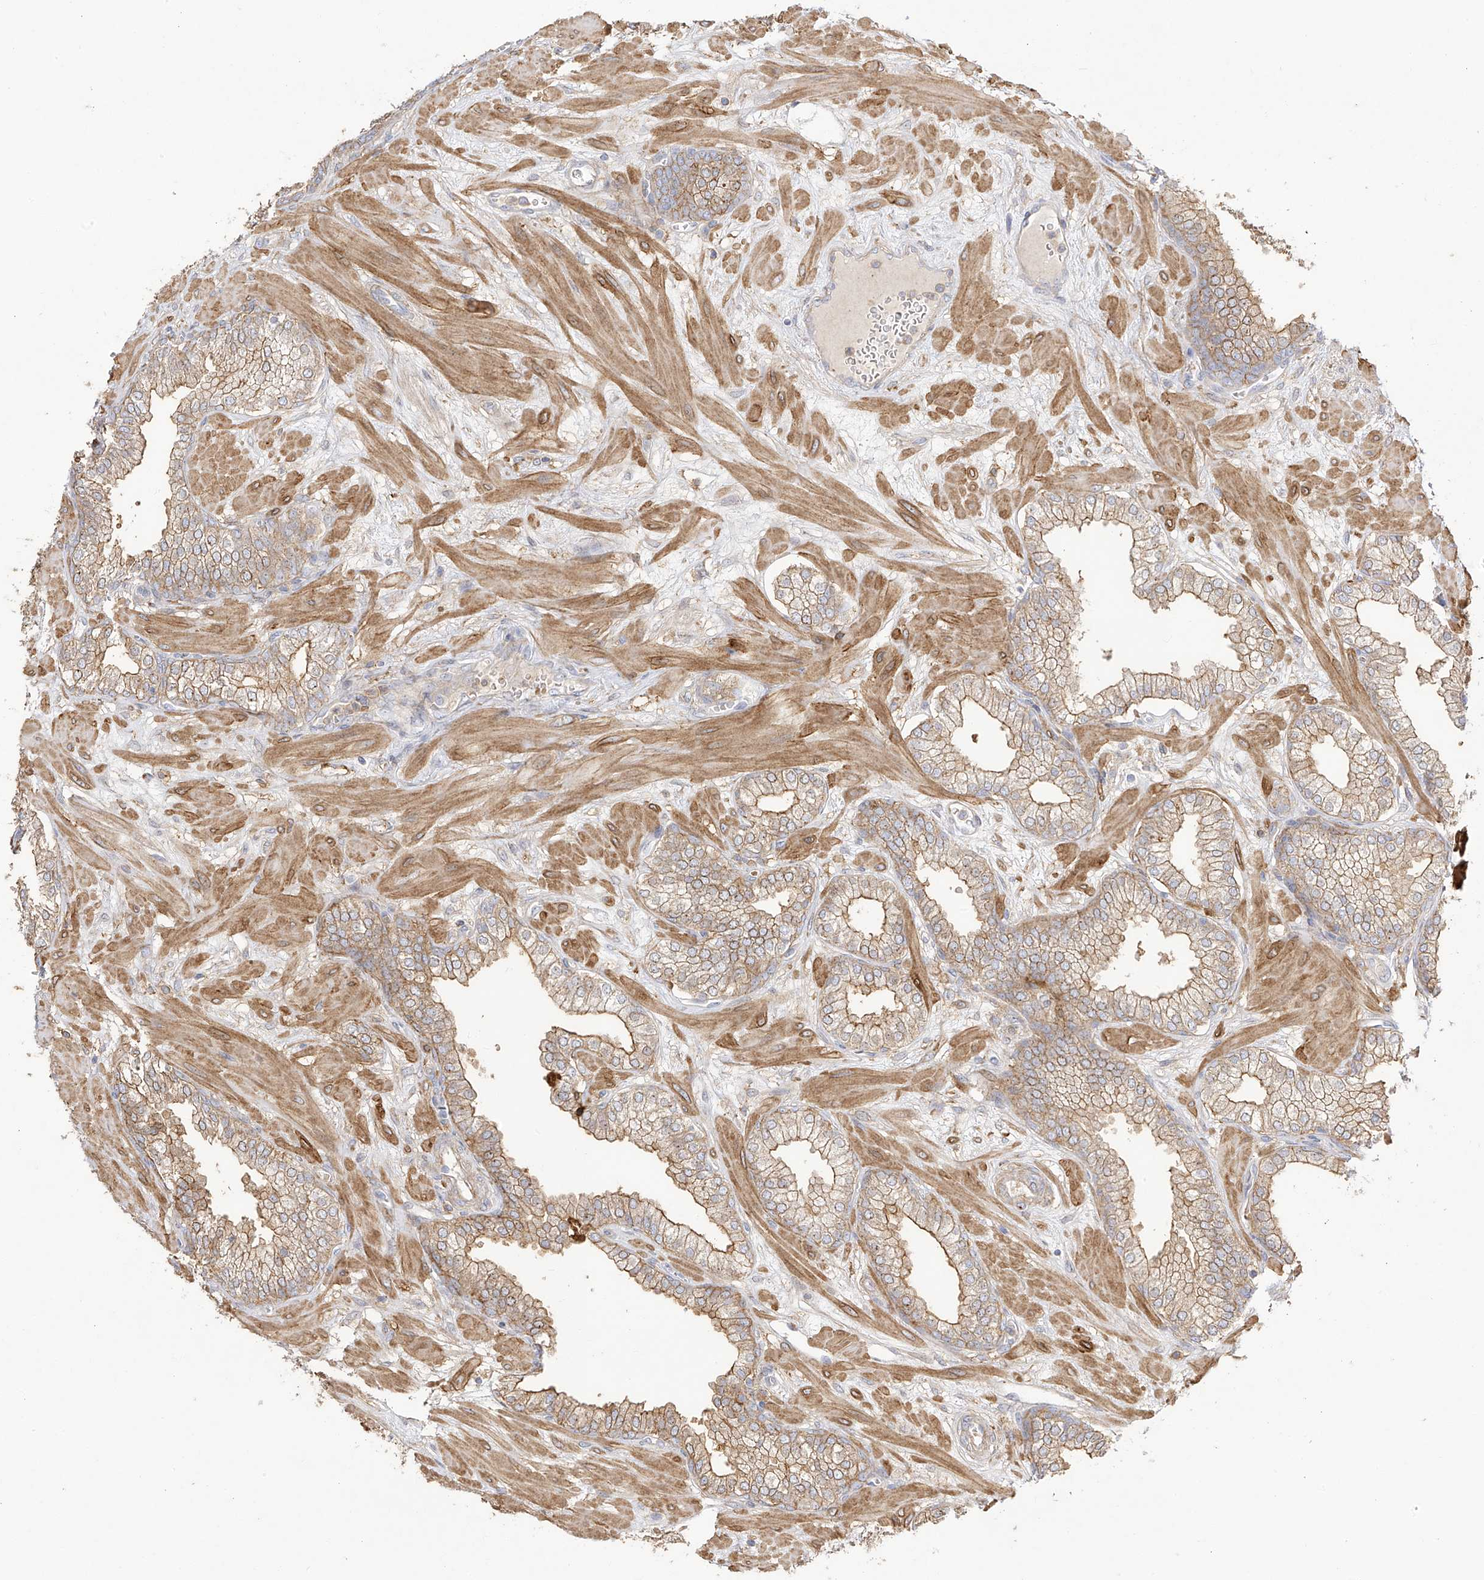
{"staining": {"intensity": "moderate", "quantity": "25%-75%", "location": "cytoplasmic/membranous"}, "tissue": "prostate", "cell_type": "Glandular cells", "image_type": "normal", "snomed": [{"axis": "morphology", "description": "Normal tissue, NOS"}, {"axis": "morphology", "description": "Urothelial carcinoma, Low grade"}, {"axis": "topography", "description": "Urinary bladder"}, {"axis": "topography", "description": "Prostate"}], "caption": "Protein expression analysis of benign prostate shows moderate cytoplasmic/membranous expression in about 25%-75% of glandular cells. Using DAB (3,3'-diaminobenzidine) (brown) and hematoxylin (blue) stains, captured at high magnification using brightfield microscopy.", "gene": "ZGRF1", "patient": {"sex": "male", "age": 60}}